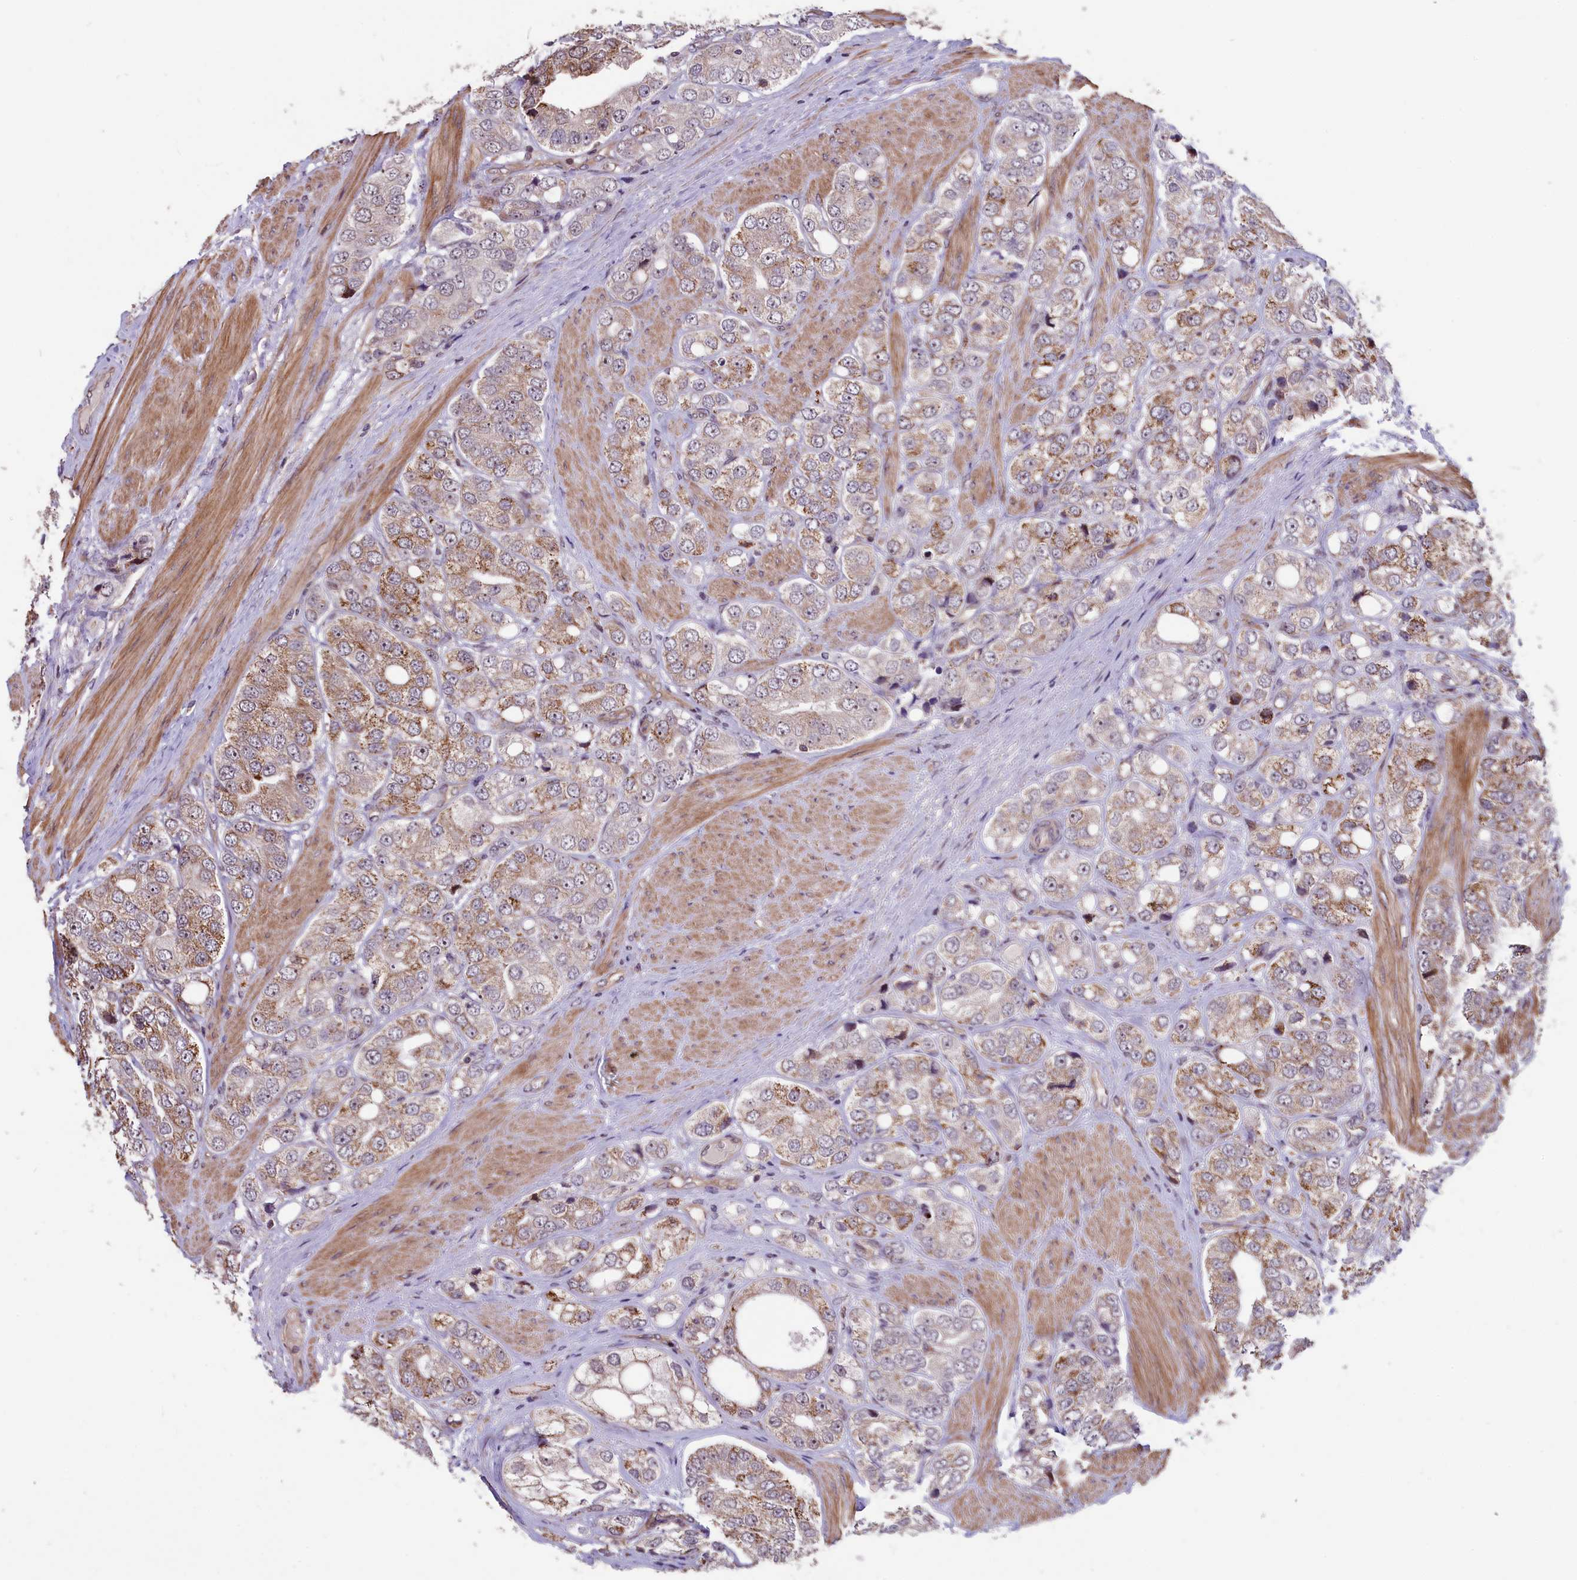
{"staining": {"intensity": "moderate", "quantity": "25%-75%", "location": "cytoplasmic/membranous"}, "tissue": "prostate cancer", "cell_type": "Tumor cells", "image_type": "cancer", "snomed": [{"axis": "morphology", "description": "Adenocarcinoma, High grade"}, {"axis": "topography", "description": "Prostate"}], "caption": "IHC photomicrograph of neoplastic tissue: prostate cancer (high-grade adenocarcinoma) stained using immunohistochemistry exhibits medium levels of moderate protein expression localized specifically in the cytoplasmic/membranous of tumor cells, appearing as a cytoplasmic/membranous brown color.", "gene": "SHFL", "patient": {"sex": "male", "age": 50}}